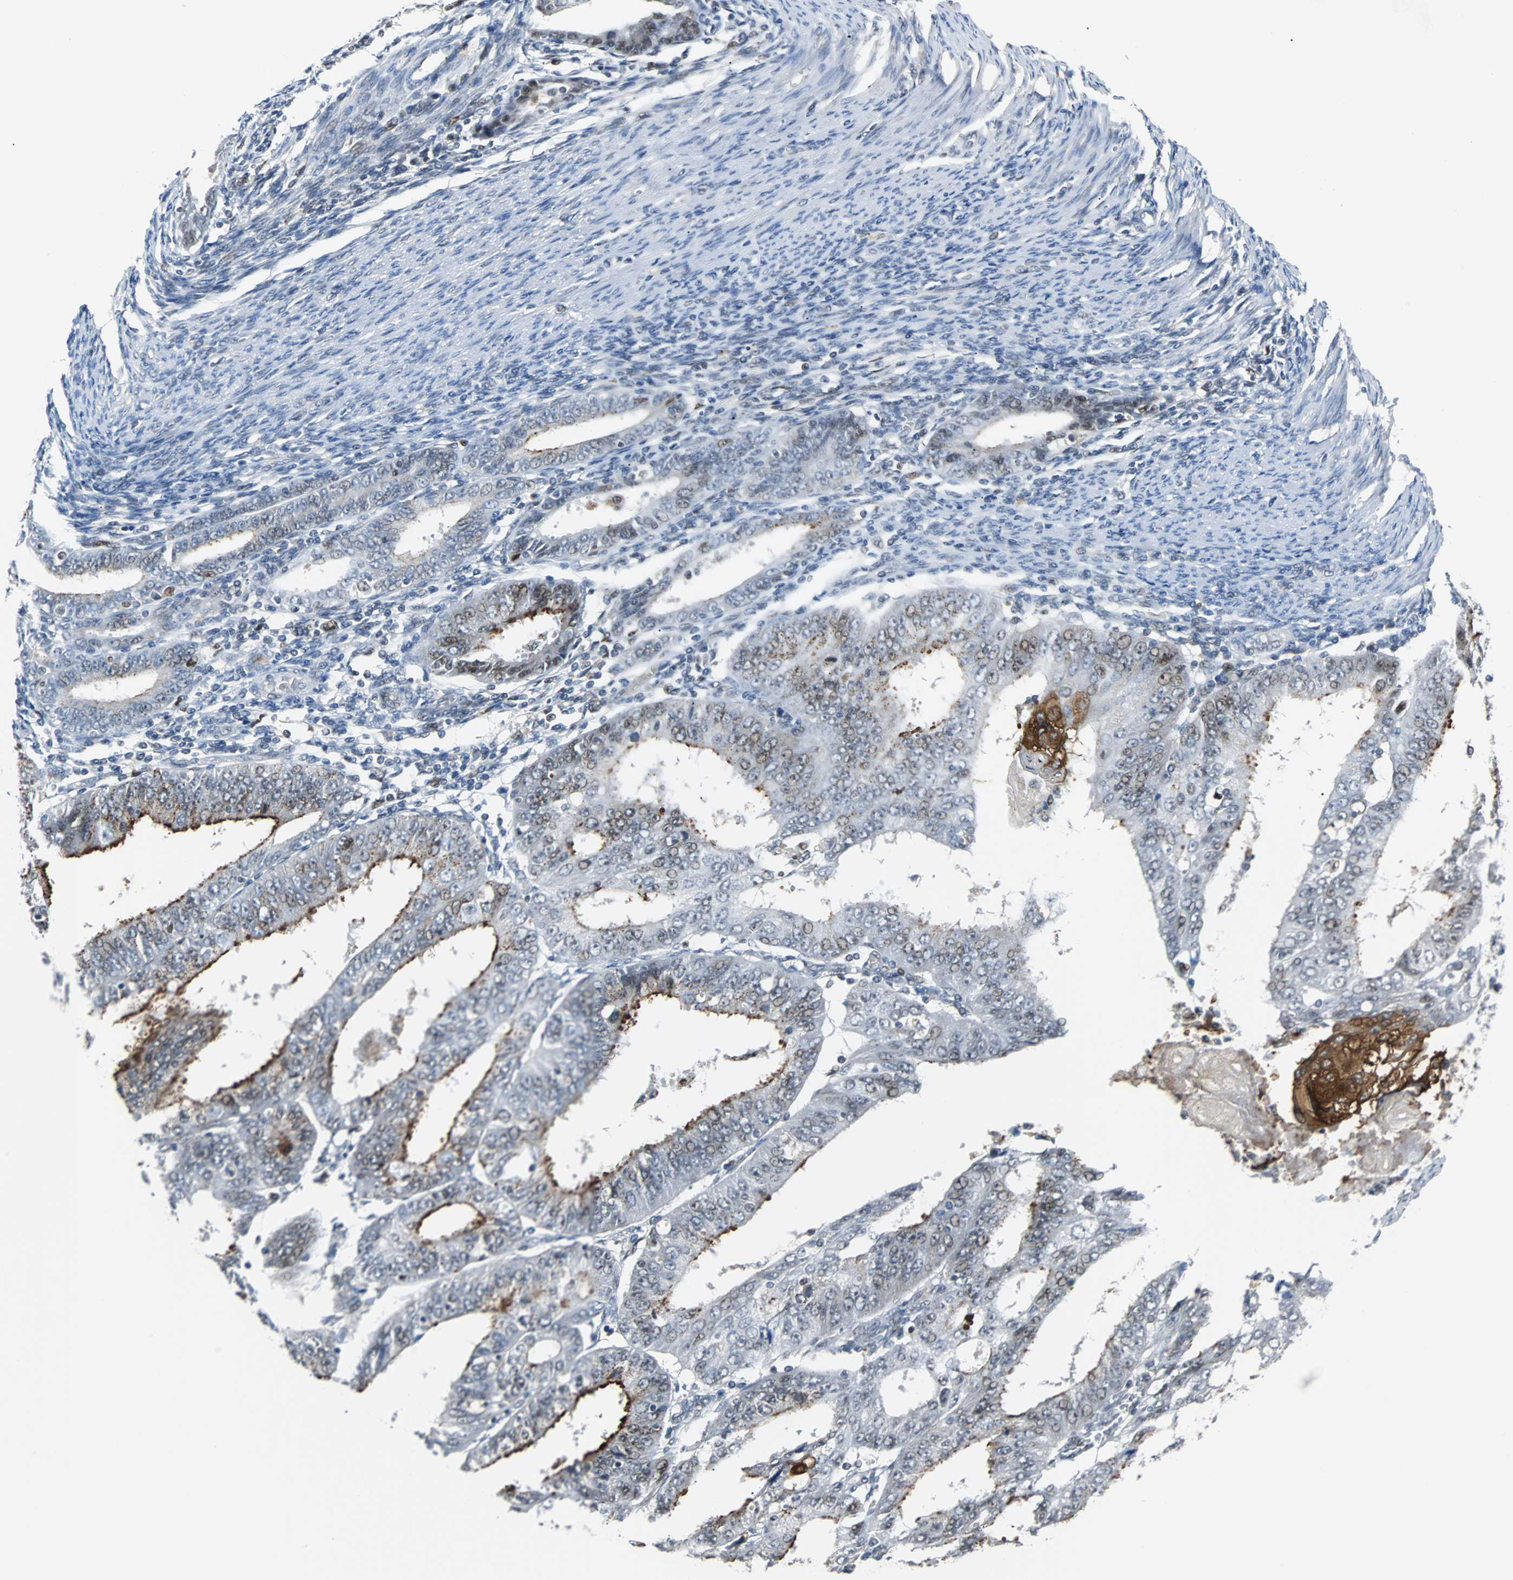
{"staining": {"intensity": "moderate", "quantity": "<25%", "location": "cytoplasmic/membranous,nuclear"}, "tissue": "endometrial cancer", "cell_type": "Tumor cells", "image_type": "cancer", "snomed": [{"axis": "morphology", "description": "Adenocarcinoma, NOS"}, {"axis": "topography", "description": "Endometrium"}], "caption": "Immunohistochemistry (IHC) histopathology image of endometrial cancer stained for a protein (brown), which exhibits low levels of moderate cytoplasmic/membranous and nuclear staining in about <25% of tumor cells.", "gene": "HLX", "patient": {"sex": "female", "age": 42}}